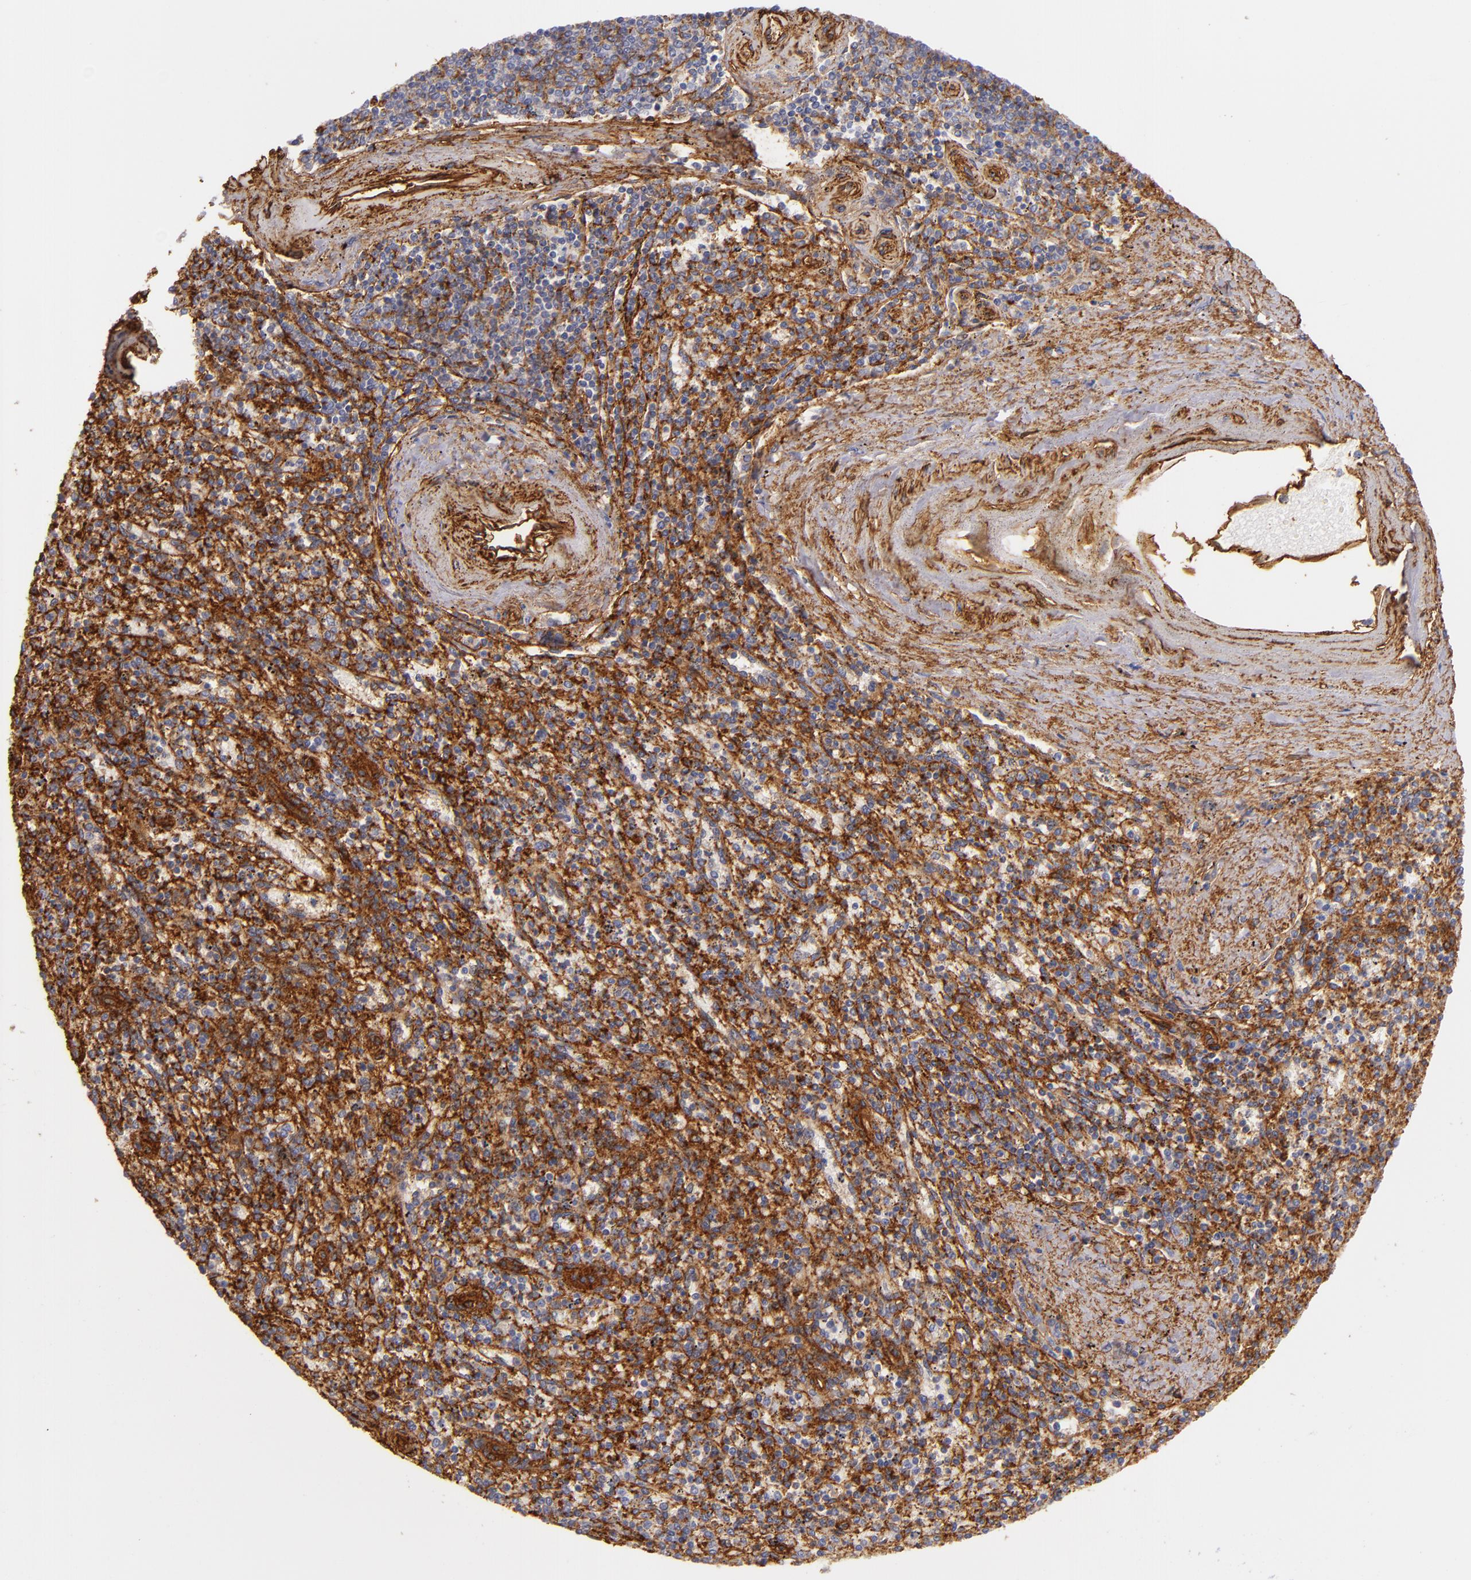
{"staining": {"intensity": "moderate", "quantity": "25%-75%", "location": "cytoplasmic/membranous"}, "tissue": "spleen", "cell_type": "Cells in red pulp", "image_type": "normal", "snomed": [{"axis": "morphology", "description": "Normal tissue, NOS"}, {"axis": "topography", "description": "Spleen"}], "caption": "High-magnification brightfield microscopy of unremarkable spleen stained with DAB (brown) and counterstained with hematoxylin (blue). cells in red pulp exhibit moderate cytoplasmic/membranous staining is seen in about25%-75% of cells.", "gene": "CD151", "patient": {"sex": "male", "age": 72}}